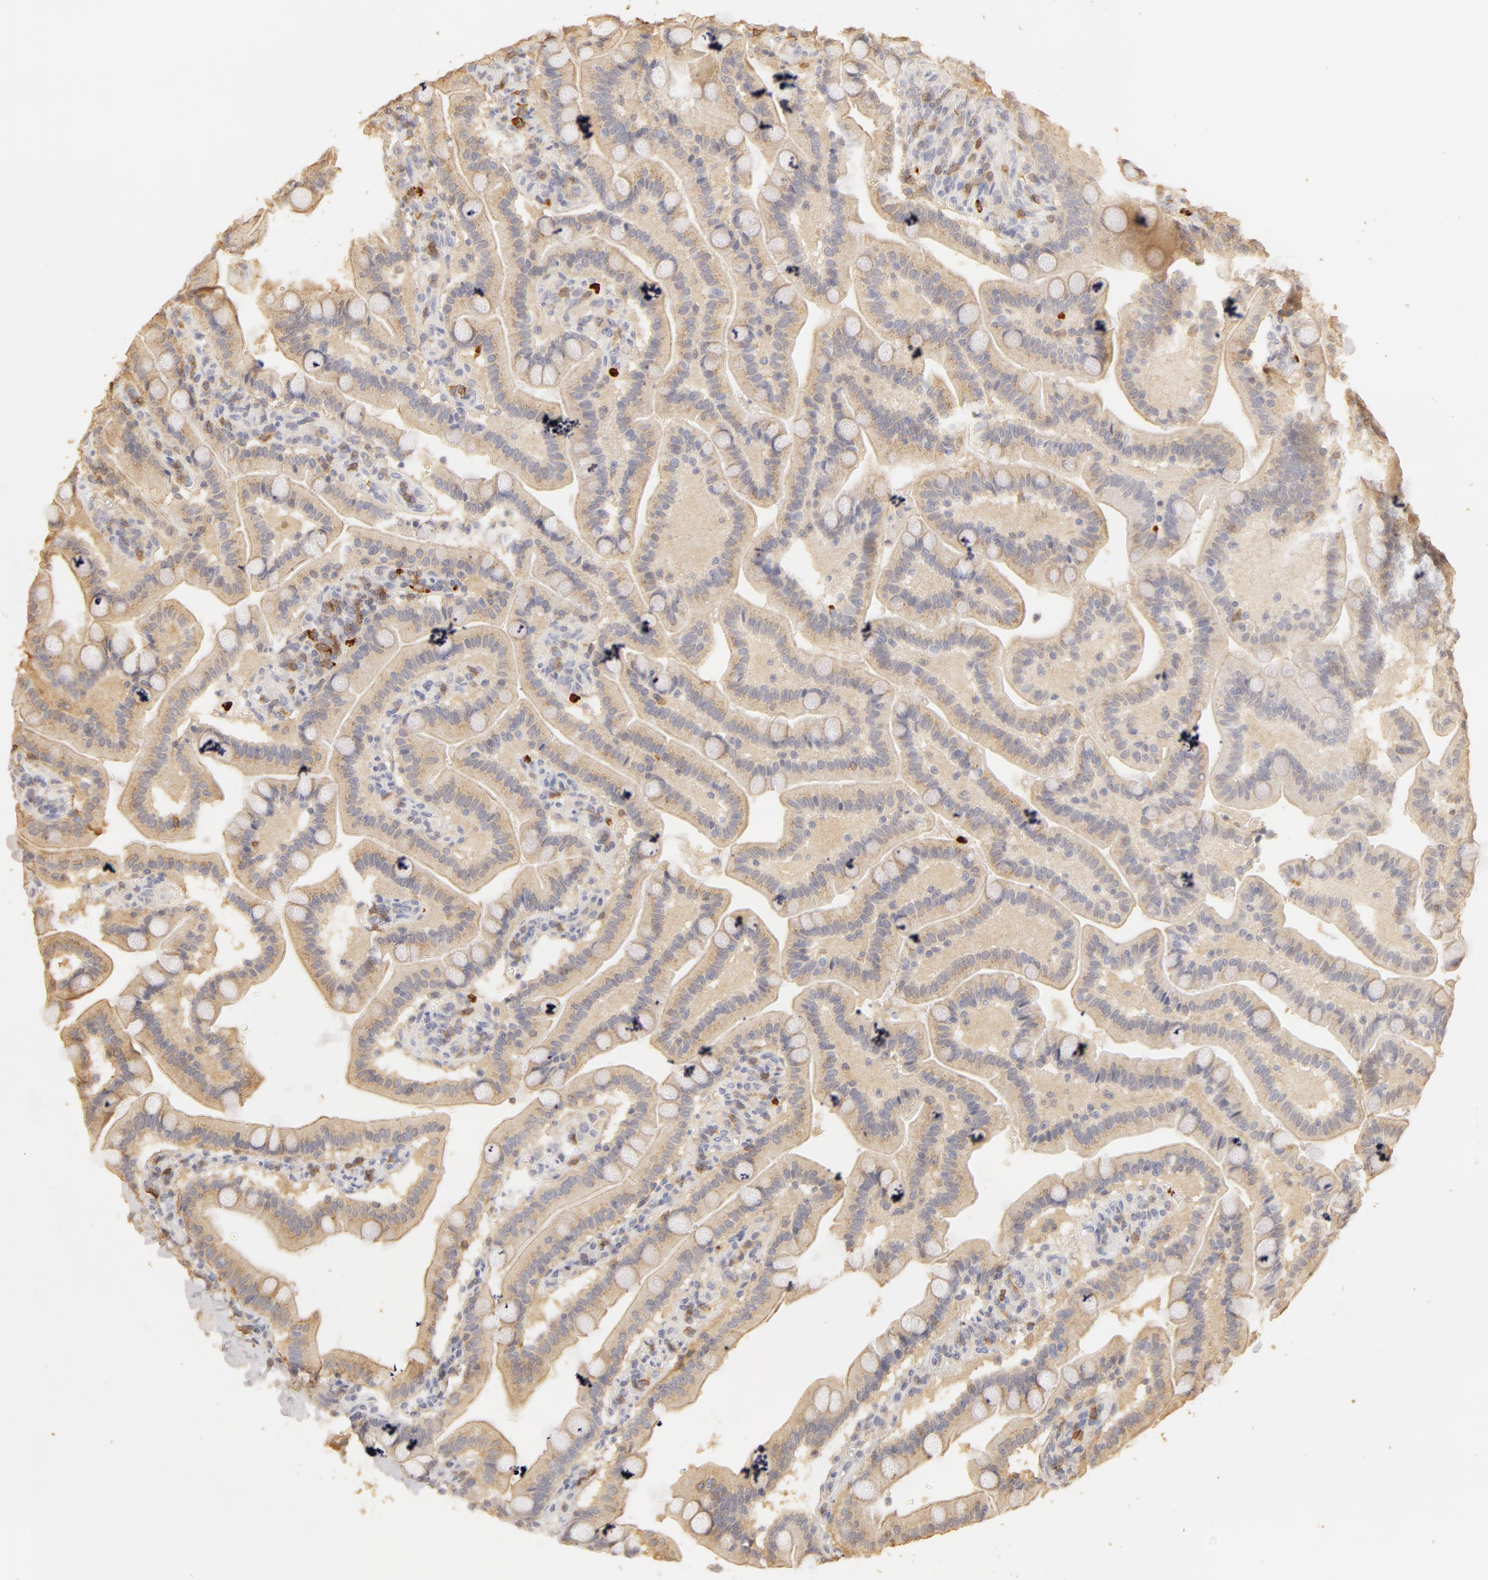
{"staining": {"intensity": "weak", "quantity": ">75%", "location": "cytoplasmic/membranous"}, "tissue": "duodenum", "cell_type": "Glandular cells", "image_type": "normal", "snomed": [{"axis": "morphology", "description": "Normal tissue, NOS"}, {"axis": "topography", "description": "Duodenum"}], "caption": "Protein expression analysis of benign human duodenum reveals weak cytoplasmic/membranous staining in approximately >75% of glandular cells. (Stains: DAB (3,3'-diaminobenzidine) in brown, nuclei in blue, Microscopy: brightfield microscopy at high magnification).", "gene": "C1R", "patient": {"sex": "female", "age": 77}}